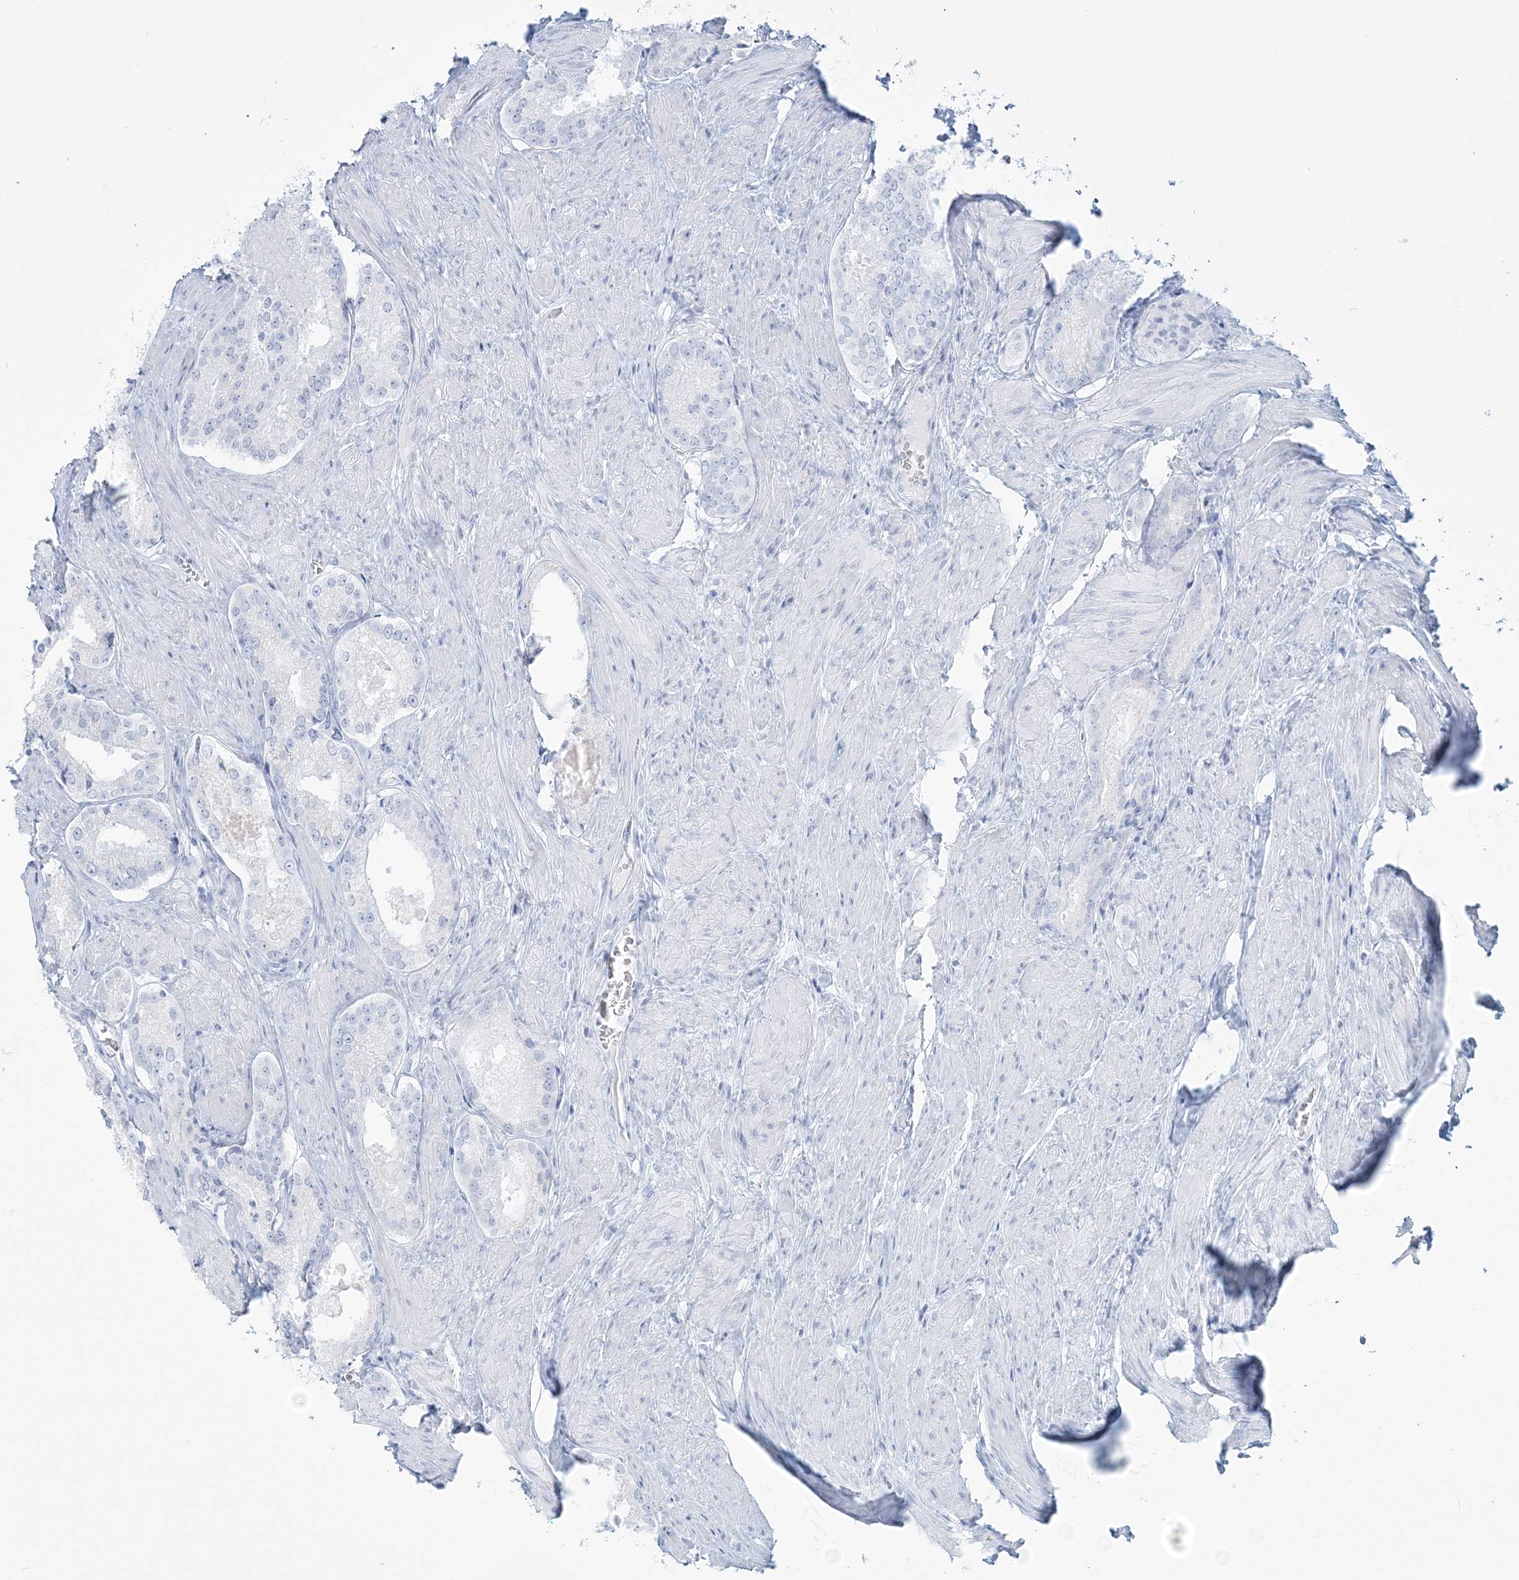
{"staining": {"intensity": "negative", "quantity": "none", "location": "none"}, "tissue": "prostate cancer", "cell_type": "Tumor cells", "image_type": "cancer", "snomed": [{"axis": "morphology", "description": "Adenocarcinoma, Low grade"}, {"axis": "topography", "description": "Prostate"}], "caption": "This micrograph is of prostate cancer stained with immunohistochemistry to label a protein in brown with the nuclei are counter-stained blue. There is no expression in tumor cells.", "gene": "ADGB", "patient": {"sex": "male", "age": 54}}